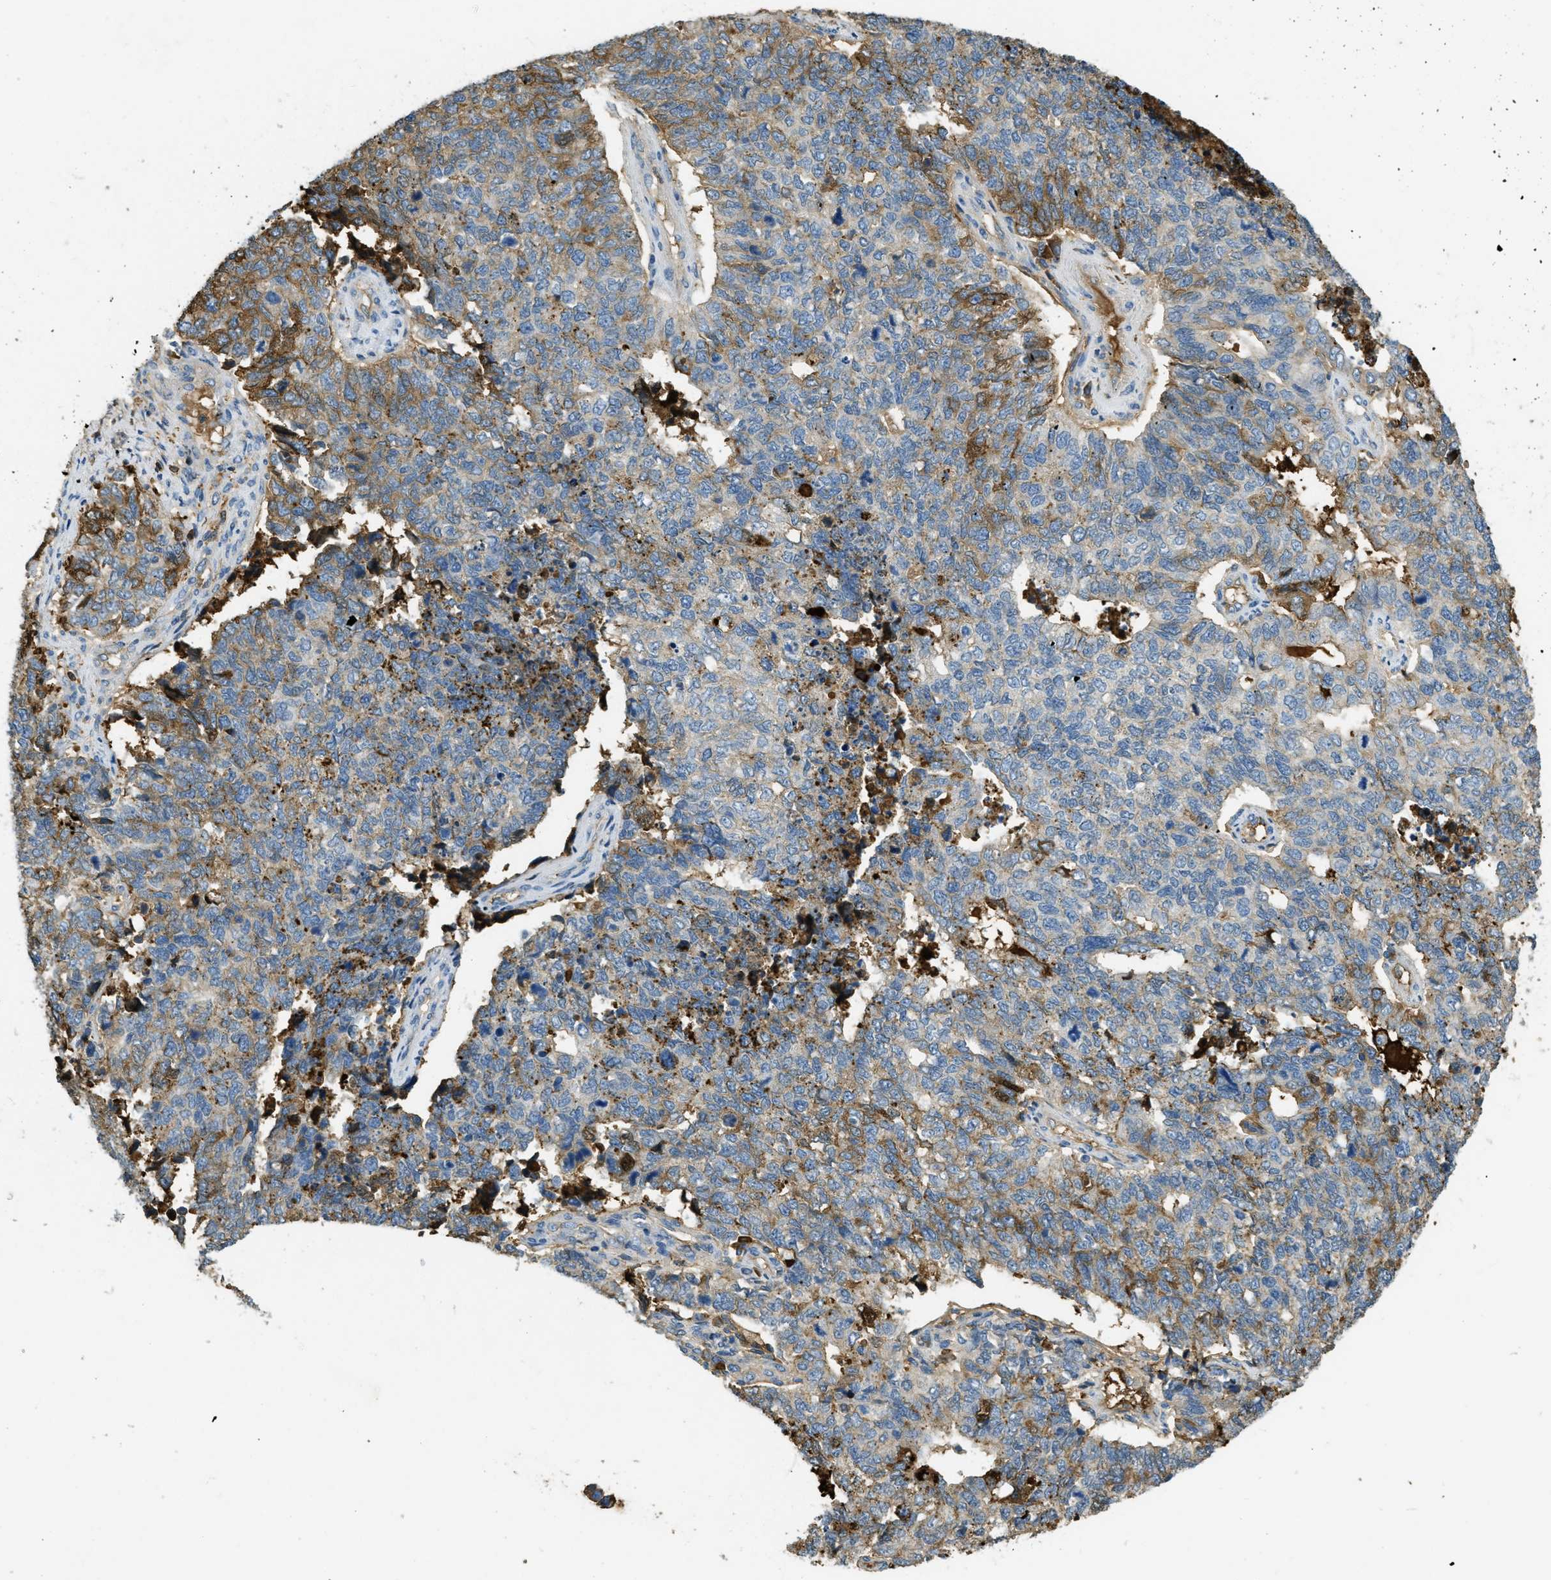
{"staining": {"intensity": "moderate", "quantity": ">75%", "location": "cytoplasmic/membranous"}, "tissue": "cervical cancer", "cell_type": "Tumor cells", "image_type": "cancer", "snomed": [{"axis": "morphology", "description": "Squamous cell carcinoma, NOS"}, {"axis": "topography", "description": "Cervix"}], "caption": "Immunohistochemistry image of neoplastic tissue: cervical cancer (squamous cell carcinoma) stained using IHC shows medium levels of moderate protein expression localized specifically in the cytoplasmic/membranous of tumor cells, appearing as a cytoplasmic/membranous brown color.", "gene": "PRTN3", "patient": {"sex": "female", "age": 63}}